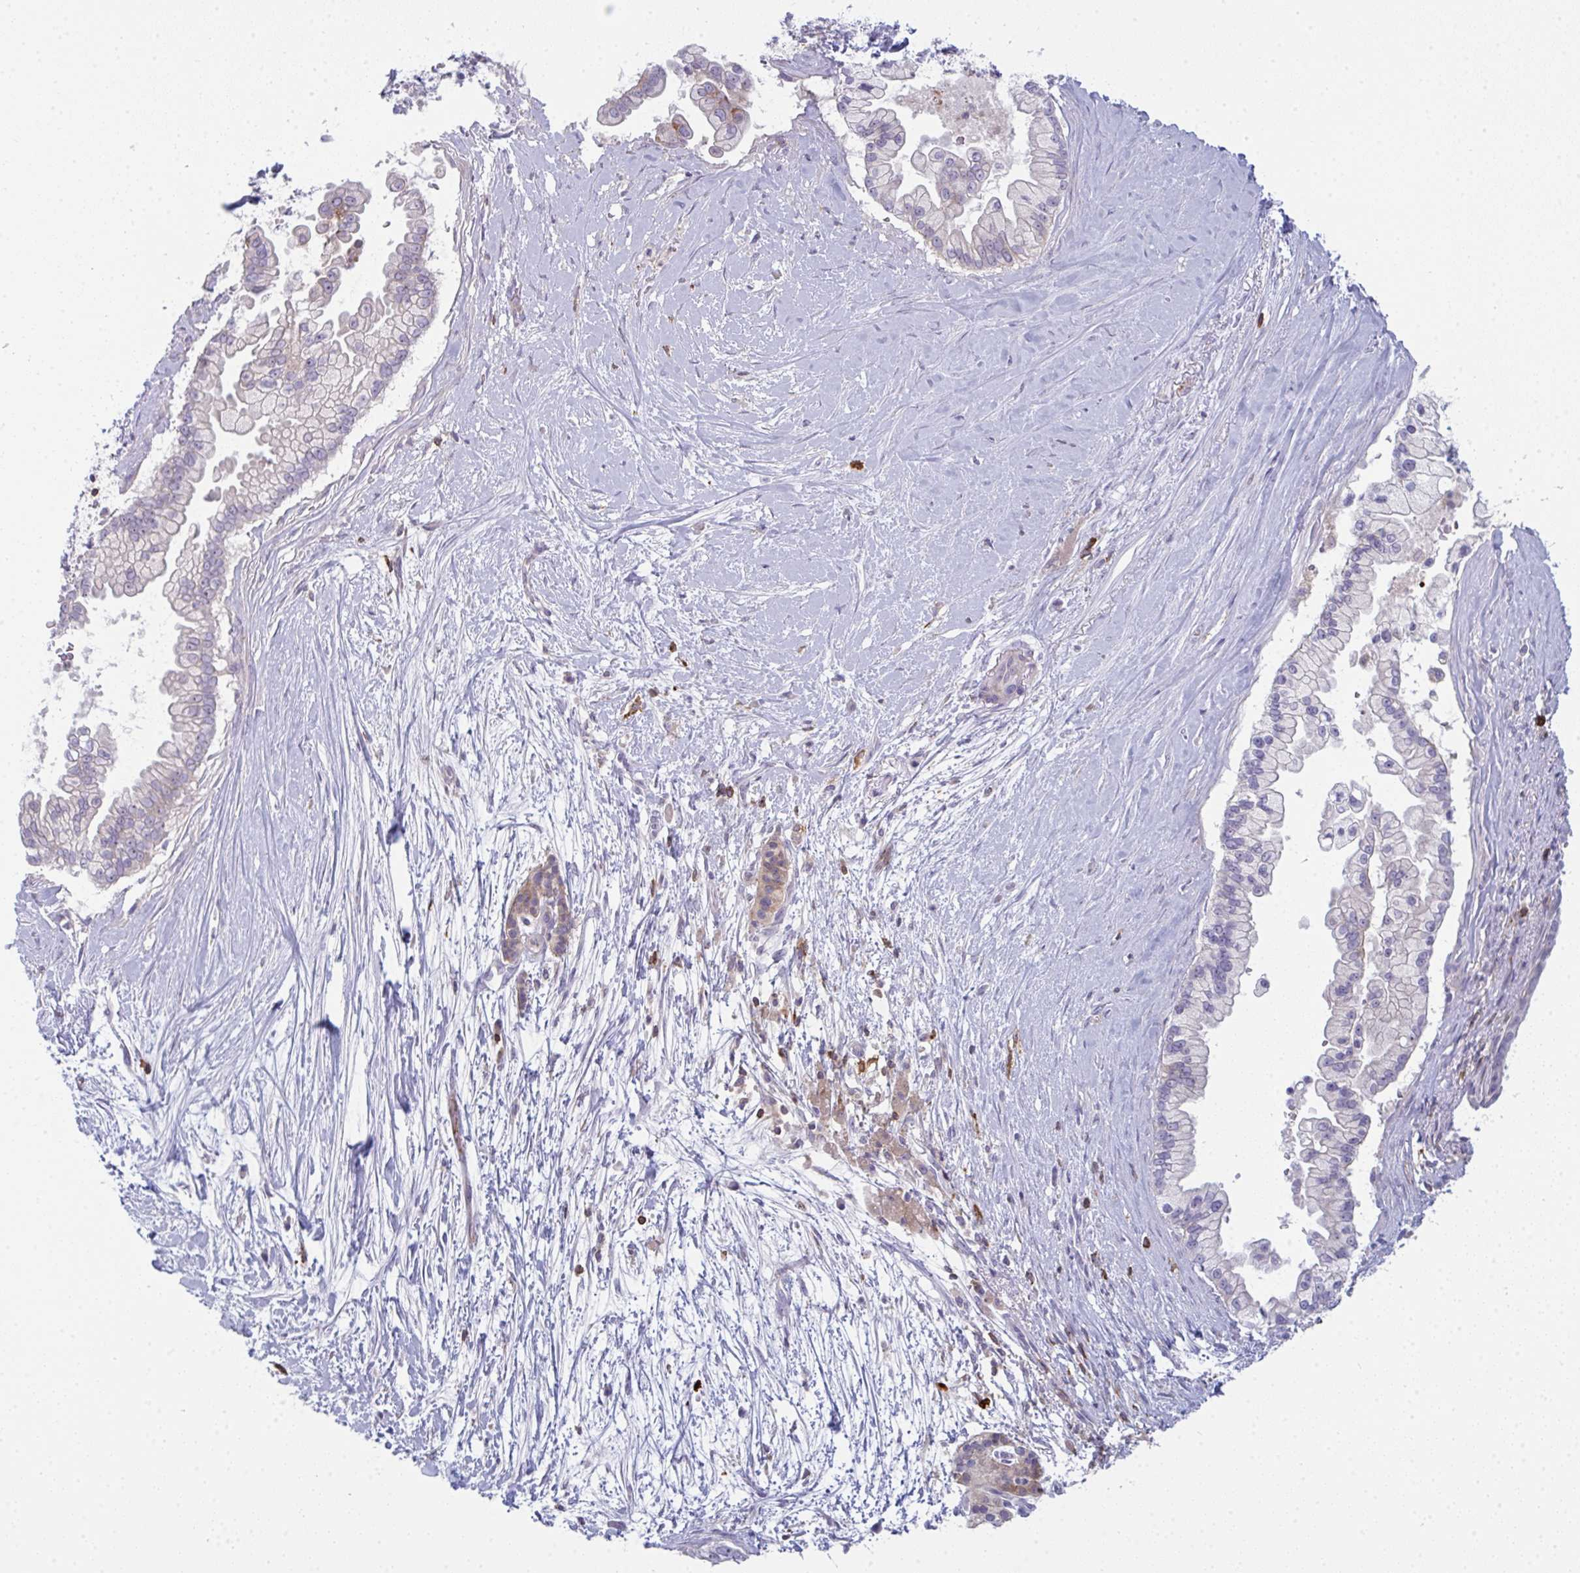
{"staining": {"intensity": "weak", "quantity": "<25%", "location": "cytoplasmic/membranous"}, "tissue": "pancreatic cancer", "cell_type": "Tumor cells", "image_type": "cancer", "snomed": [{"axis": "morphology", "description": "Adenocarcinoma, NOS"}, {"axis": "topography", "description": "Pancreas"}], "caption": "Immunohistochemistry image of human pancreatic cancer (adenocarcinoma) stained for a protein (brown), which exhibits no staining in tumor cells. The staining is performed using DAB brown chromogen with nuclei counter-stained in using hematoxylin.", "gene": "CD80", "patient": {"sex": "female", "age": 69}}